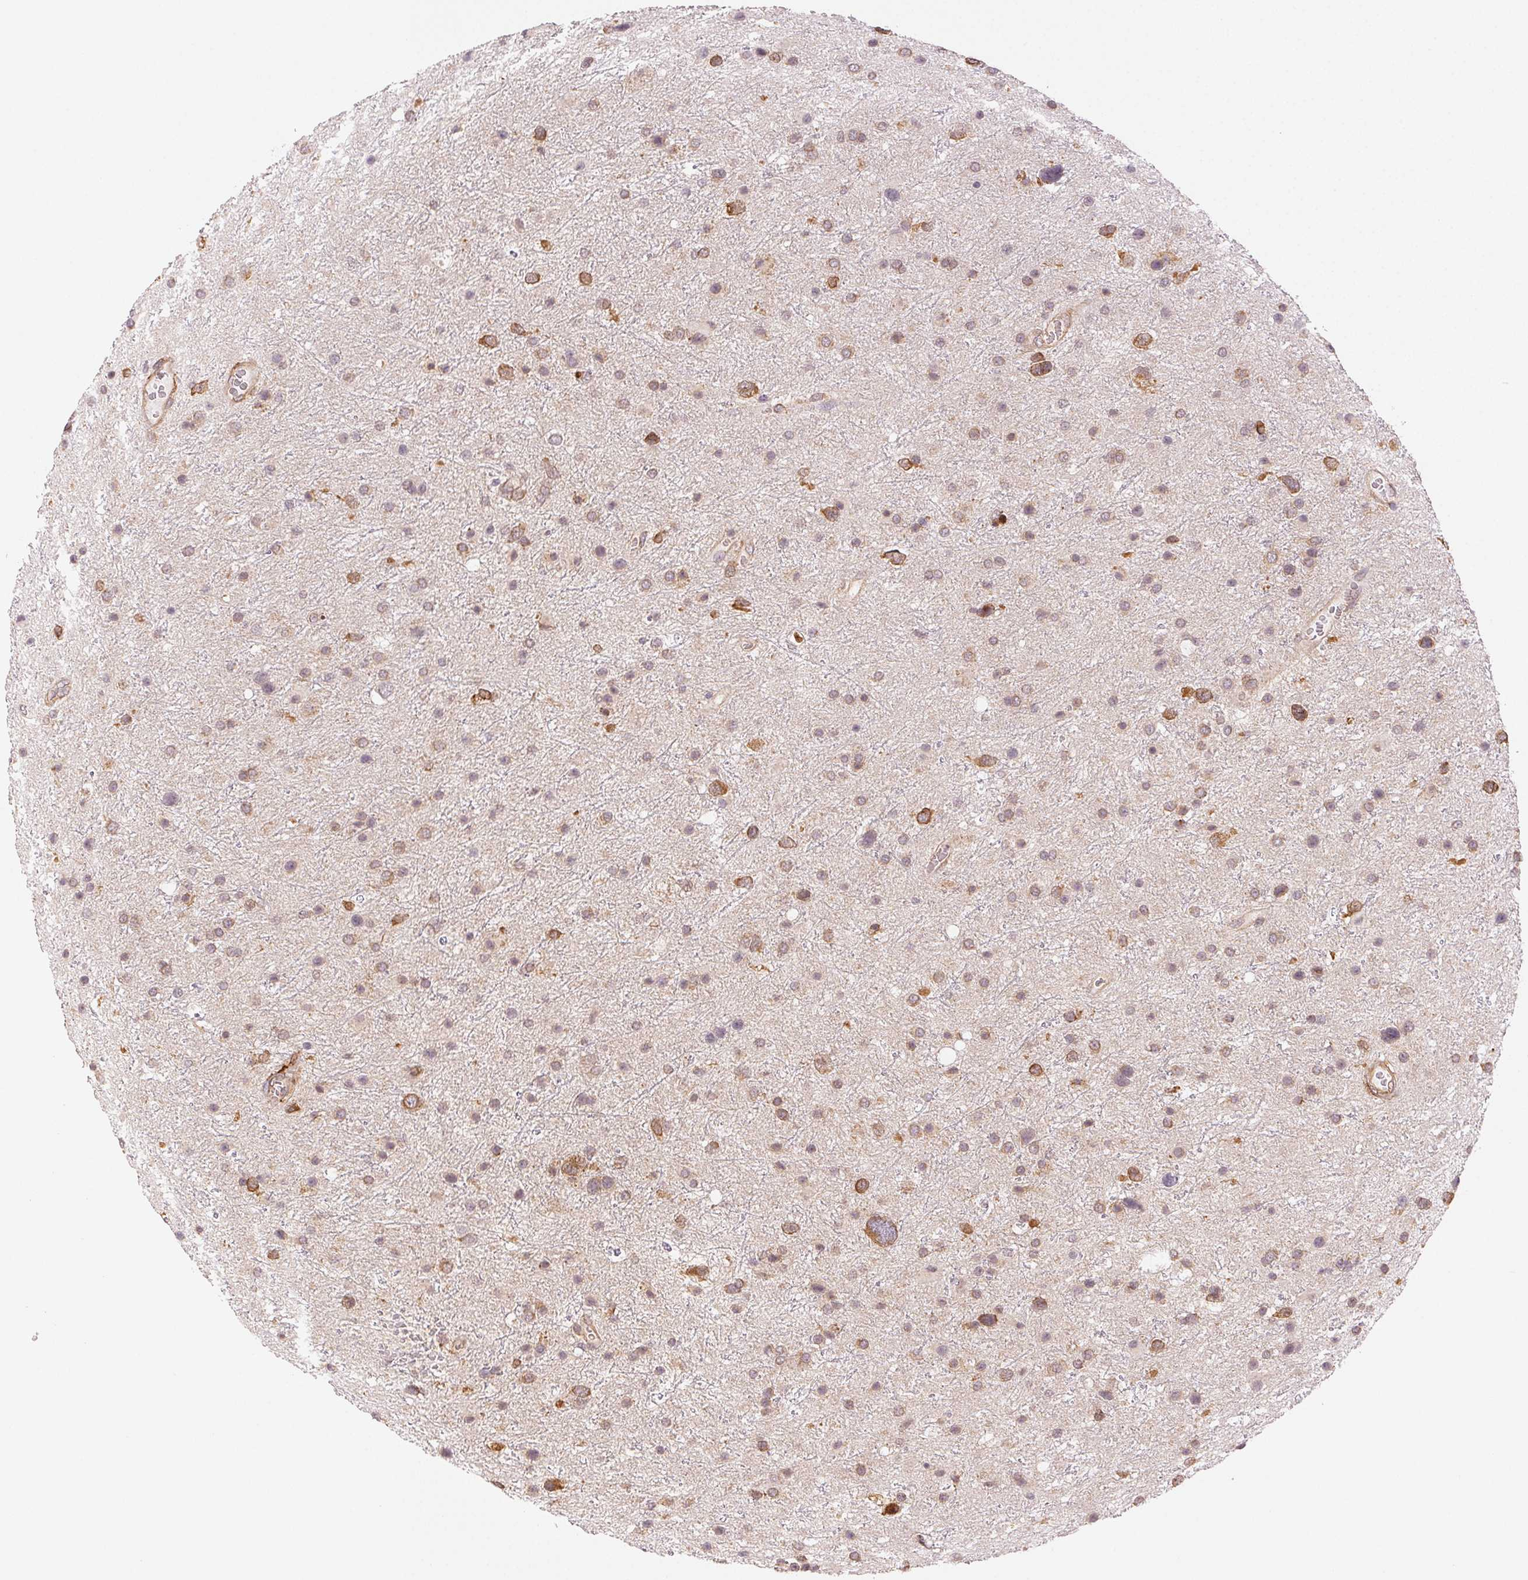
{"staining": {"intensity": "moderate", "quantity": "25%-75%", "location": "cytoplasmic/membranous"}, "tissue": "glioma", "cell_type": "Tumor cells", "image_type": "cancer", "snomed": [{"axis": "morphology", "description": "Glioma, malignant, Low grade"}, {"axis": "topography", "description": "Brain"}], "caption": "A brown stain shows moderate cytoplasmic/membranous staining of a protein in low-grade glioma (malignant) tumor cells. (Stains: DAB in brown, nuclei in blue, Microscopy: brightfield microscopy at high magnification).", "gene": "RCN3", "patient": {"sex": "female", "age": 32}}